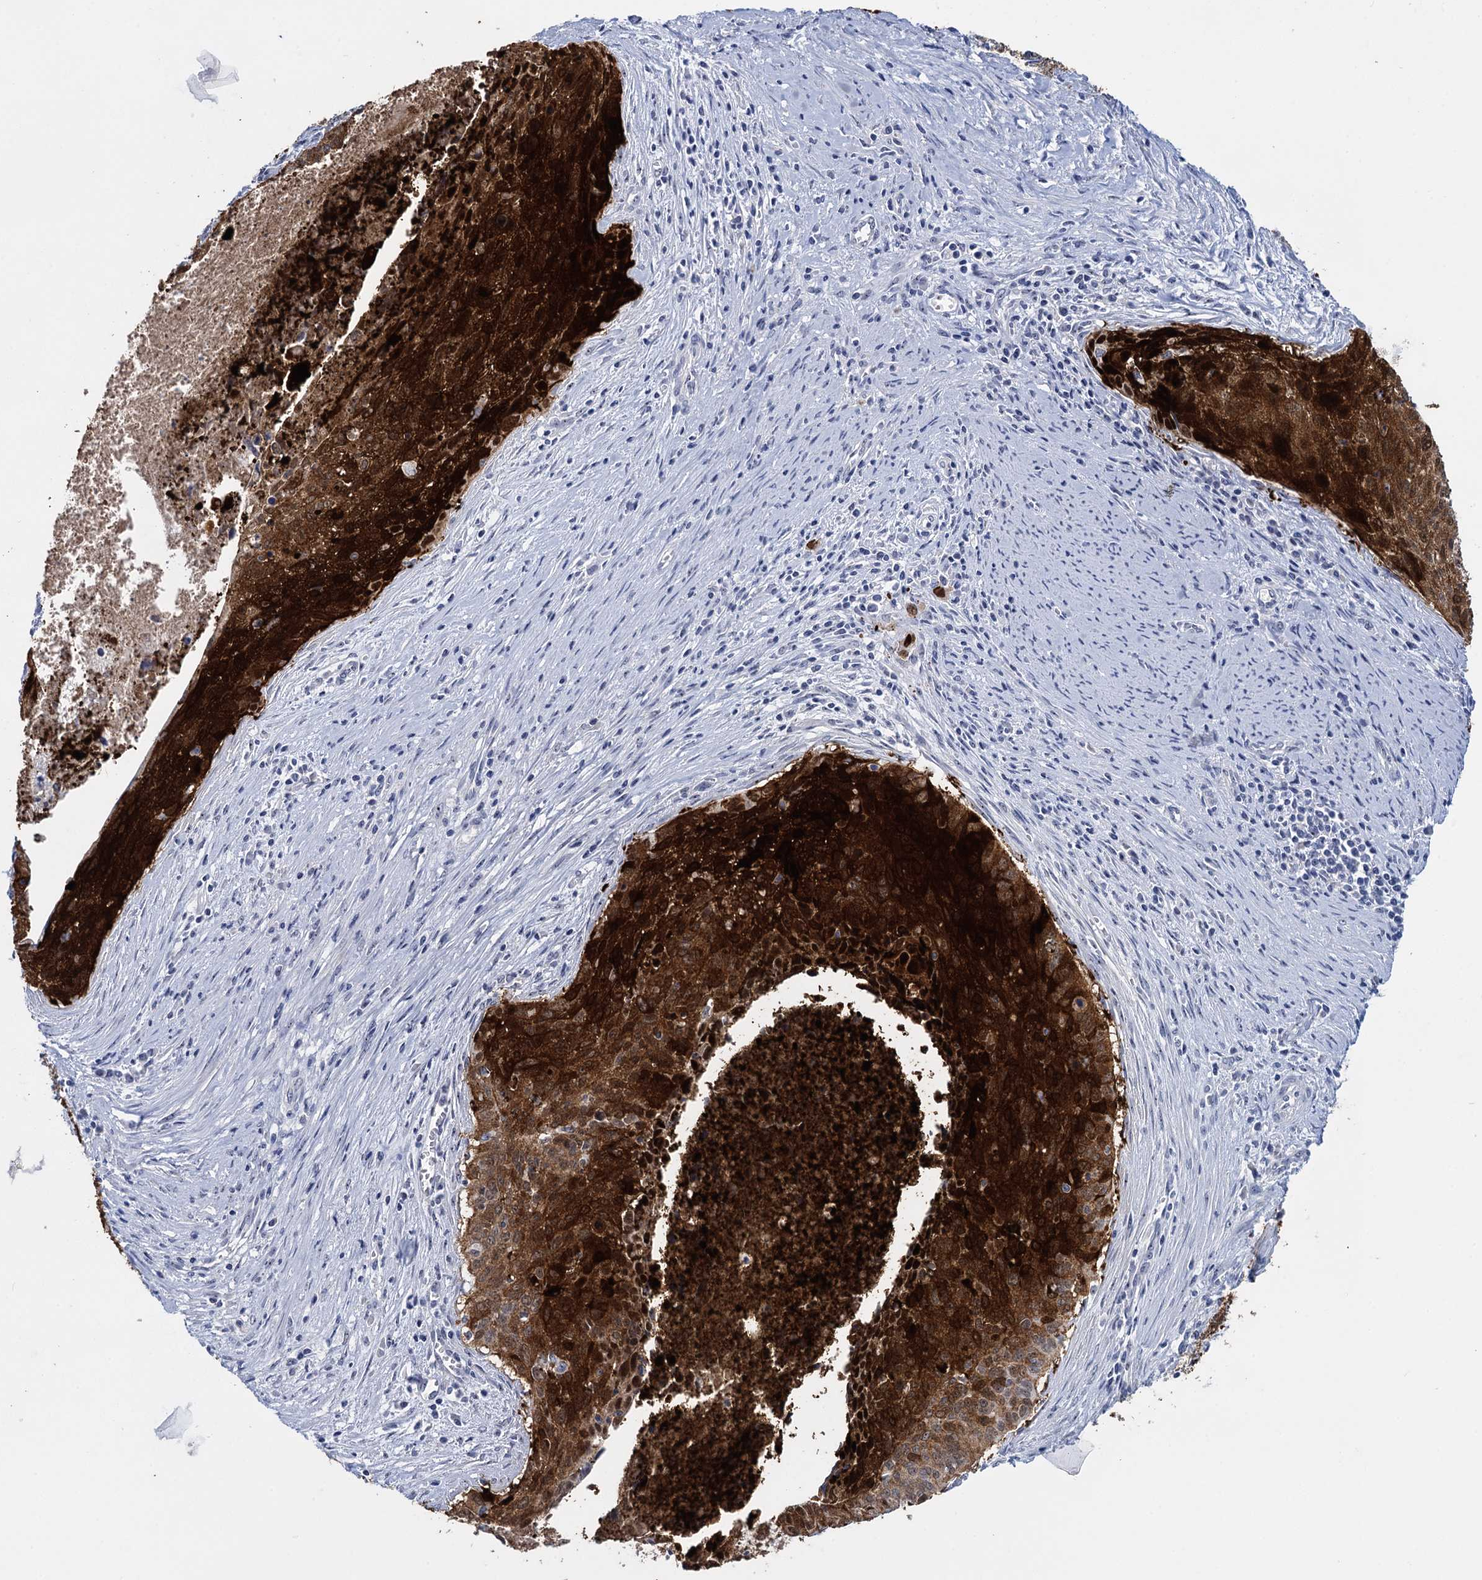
{"staining": {"intensity": "strong", "quantity": ">75%", "location": "cytoplasmic/membranous,nuclear"}, "tissue": "cervical cancer", "cell_type": "Tumor cells", "image_type": "cancer", "snomed": [{"axis": "morphology", "description": "Squamous cell carcinoma, NOS"}, {"axis": "topography", "description": "Cervix"}], "caption": "Immunohistochemistry image of cervical cancer (squamous cell carcinoma) stained for a protein (brown), which reveals high levels of strong cytoplasmic/membranous and nuclear positivity in about >75% of tumor cells.", "gene": "SFN", "patient": {"sex": "female", "age": 55}}